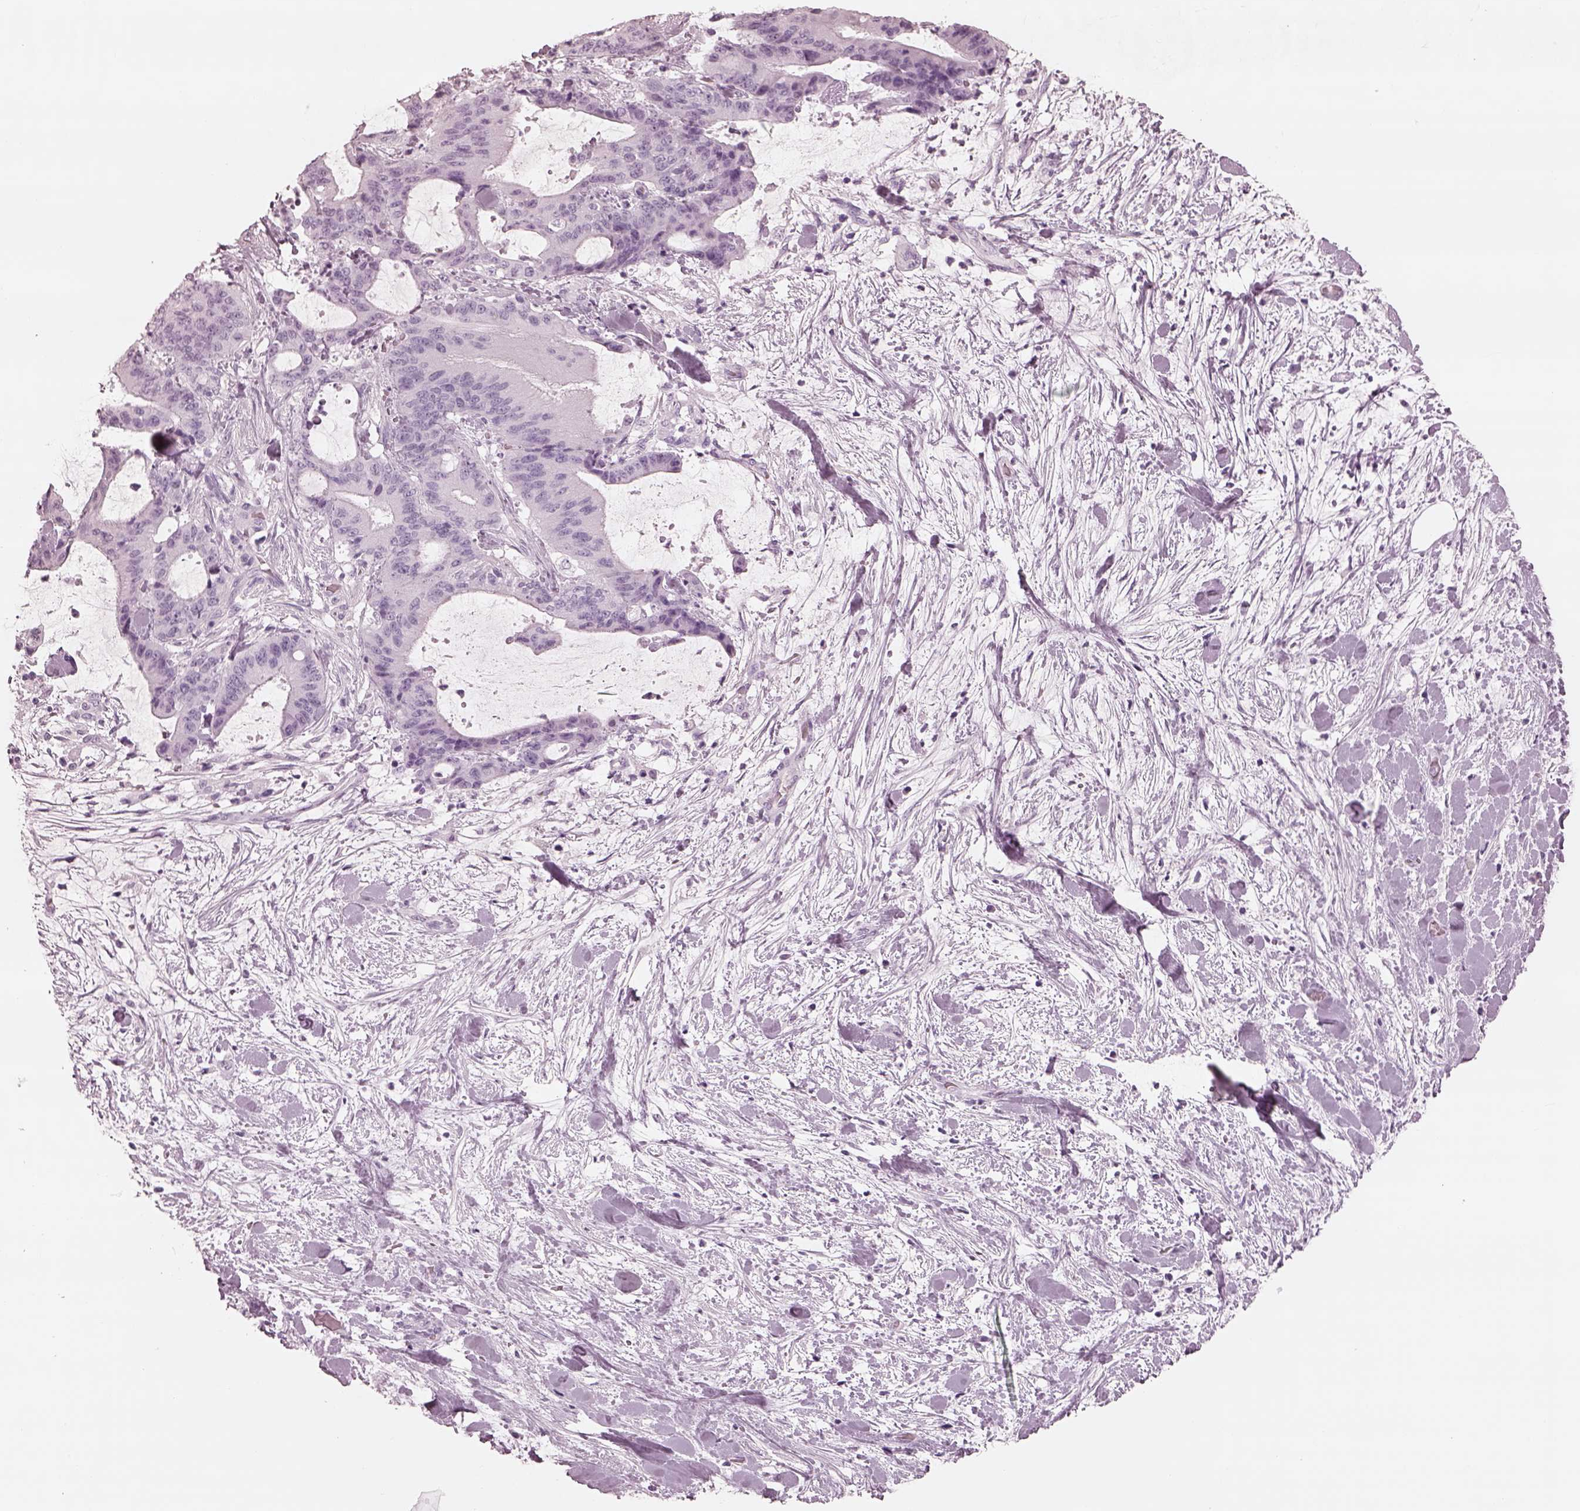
{"staining": {"intensity": "negative", "quantity": "none", "location": "none"}, "tissue": "liver cancer", "cell_type": "Tumor cells", "image_type": "cancer", "snomed": [{"axis": "morphology", "description": "Cholangiocarcinoma"}, {"axis": "topography", "description": "Liver"}], "caption": "Immunohistochemistry photomicrograph of neoplastic tissue: liver cancer (cholangiocarcinoma) stained with DAB (3,3'-diaminobenzidine) displays no significant protein positivity in tumor cells.", "gene": "FABP9", "patient": {"sex": "female", "age": 73}}